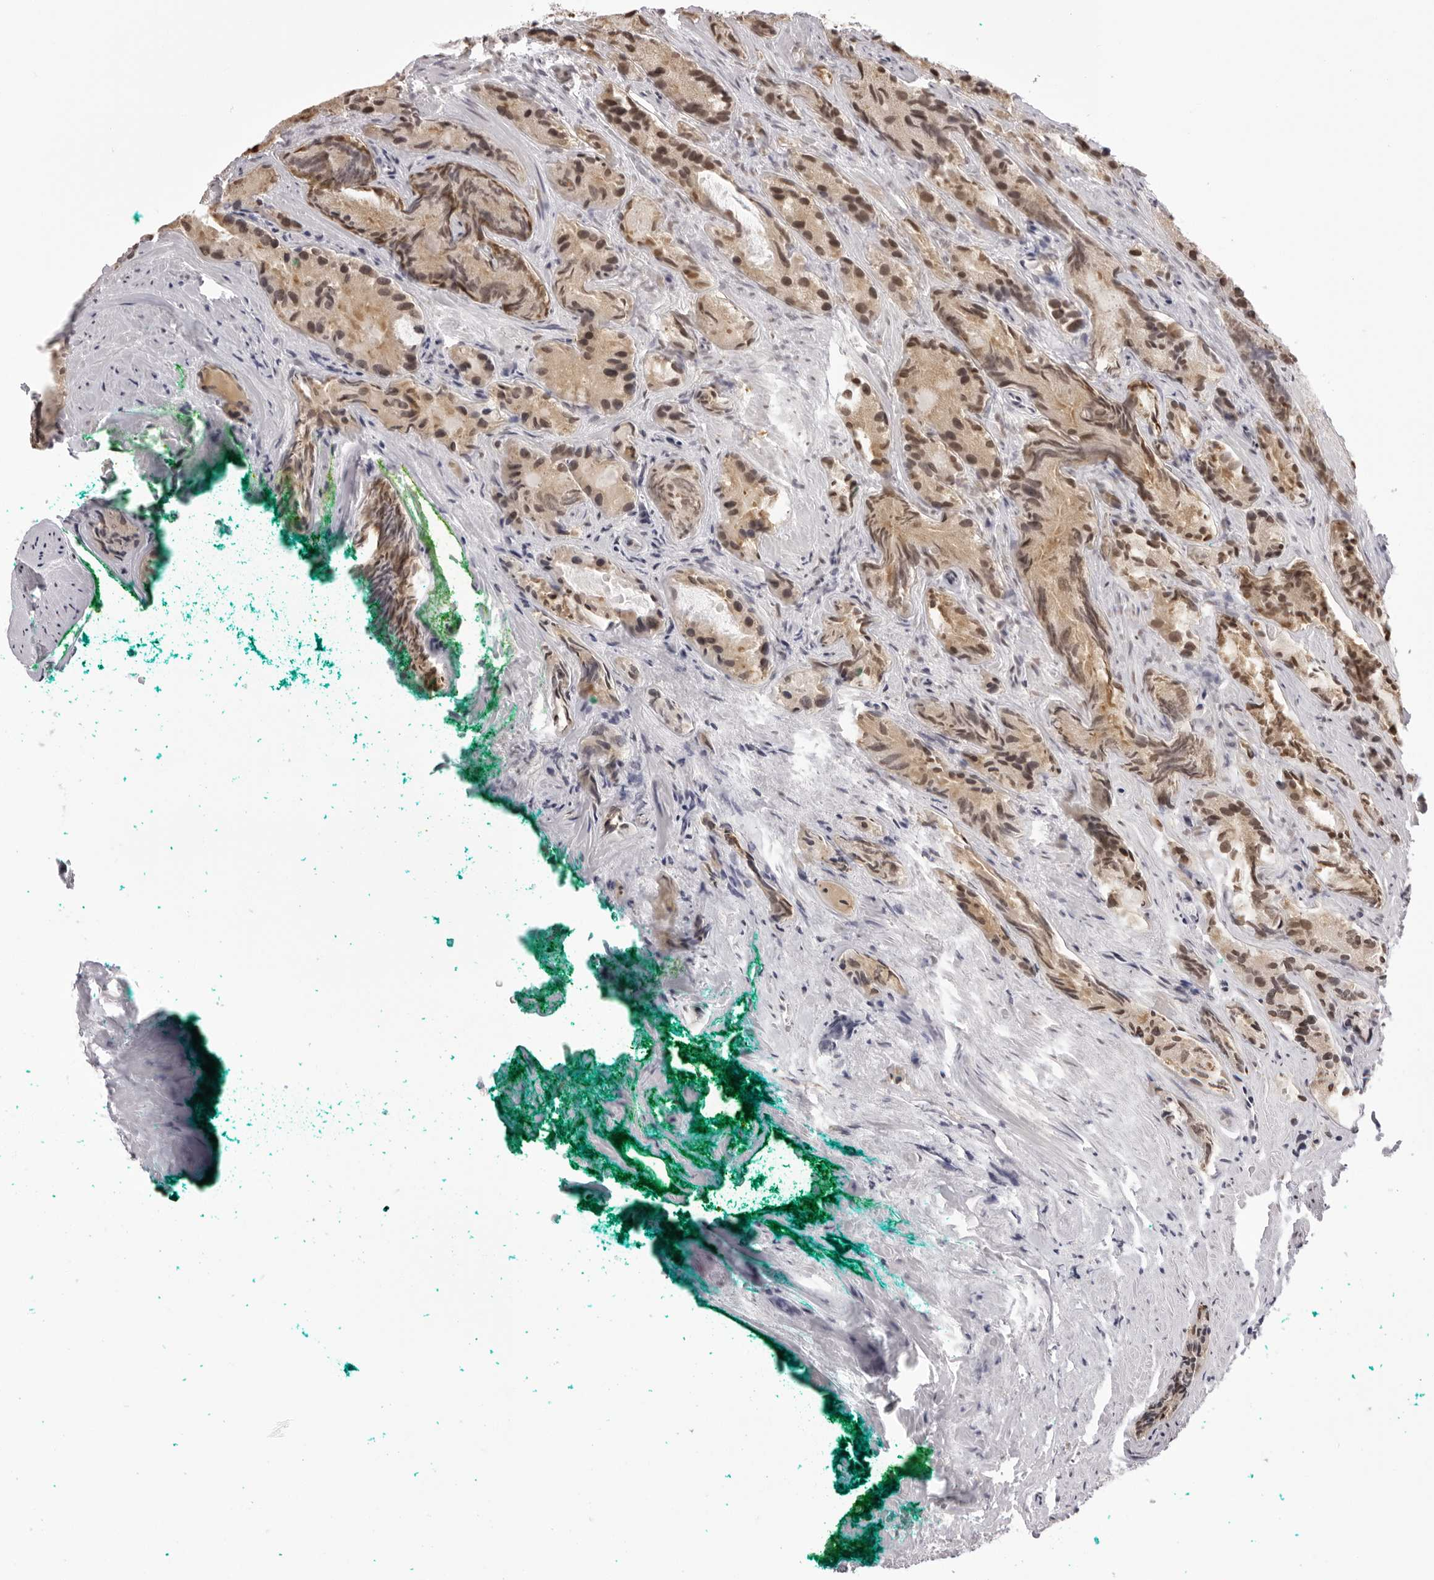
{"staining": {"intensity": "moderate", "quantity": ">75%", "location": "cytoplasmic/membranous,nuclear"}, "tissue": "prostate cancer", "cell_type": "Tumor cells", "image_type": "cancer", "snomed": [{"axis": "morphology", "description": "Adenocarcinoma, Low grade"}, {"axis": "topography", "description": "Prostate"}], "caption": "Immunohistochemistry (IHC) (DAB) staining of human adenocarcinoma (low-grade) (prostate) displays moderate cytoplasmic/membranous and nuclear protein expression in approximately >75% of tumor cells.", "gene": "HSPA4", "patient": {"sex": "male", "age": 62}}